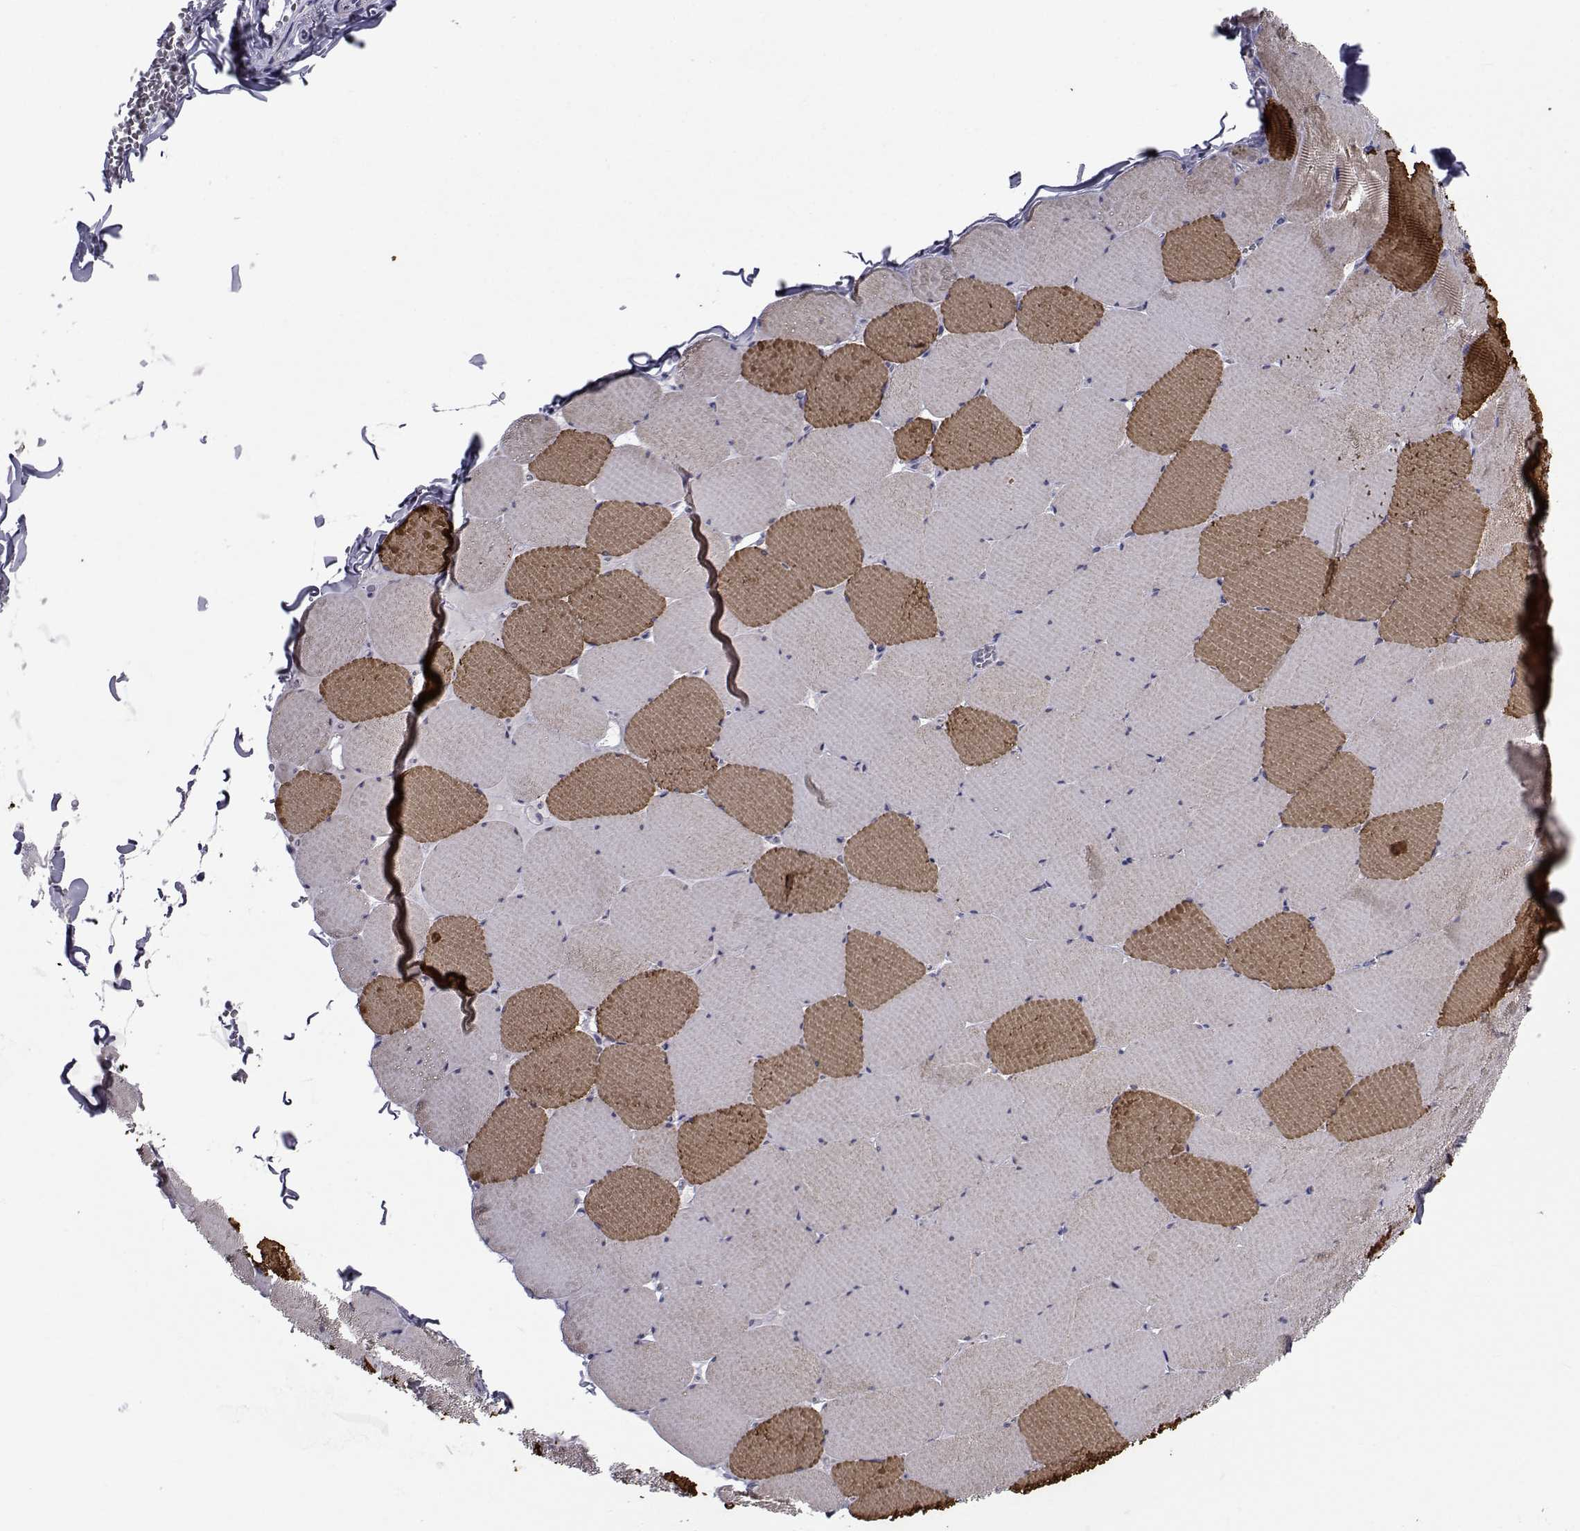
{"staining": {"intensity": "strong", "quantity": ">75%", "location": "cytoplasmic/membranous"}, "tissue": "skeletal muscle", "cell_type": "Myocytes", "image_type": "normal", "snomed": [{"axis": "morphology", "description": "Normal tissue, NOS"}, {"axis": "morphology", "description": "Malignant melanoma, Metastatic site"}, {"axis": "topography", "description": "Skeletal muscle"}], "caption": "Protein staining of unremarkable skeletal muscle demonstrates strong cytoplasmic/membranous staining in approximately >75% of myocytes.", "gene": "CHRNA1", "patient": {"sex": "male", "age": 50}}